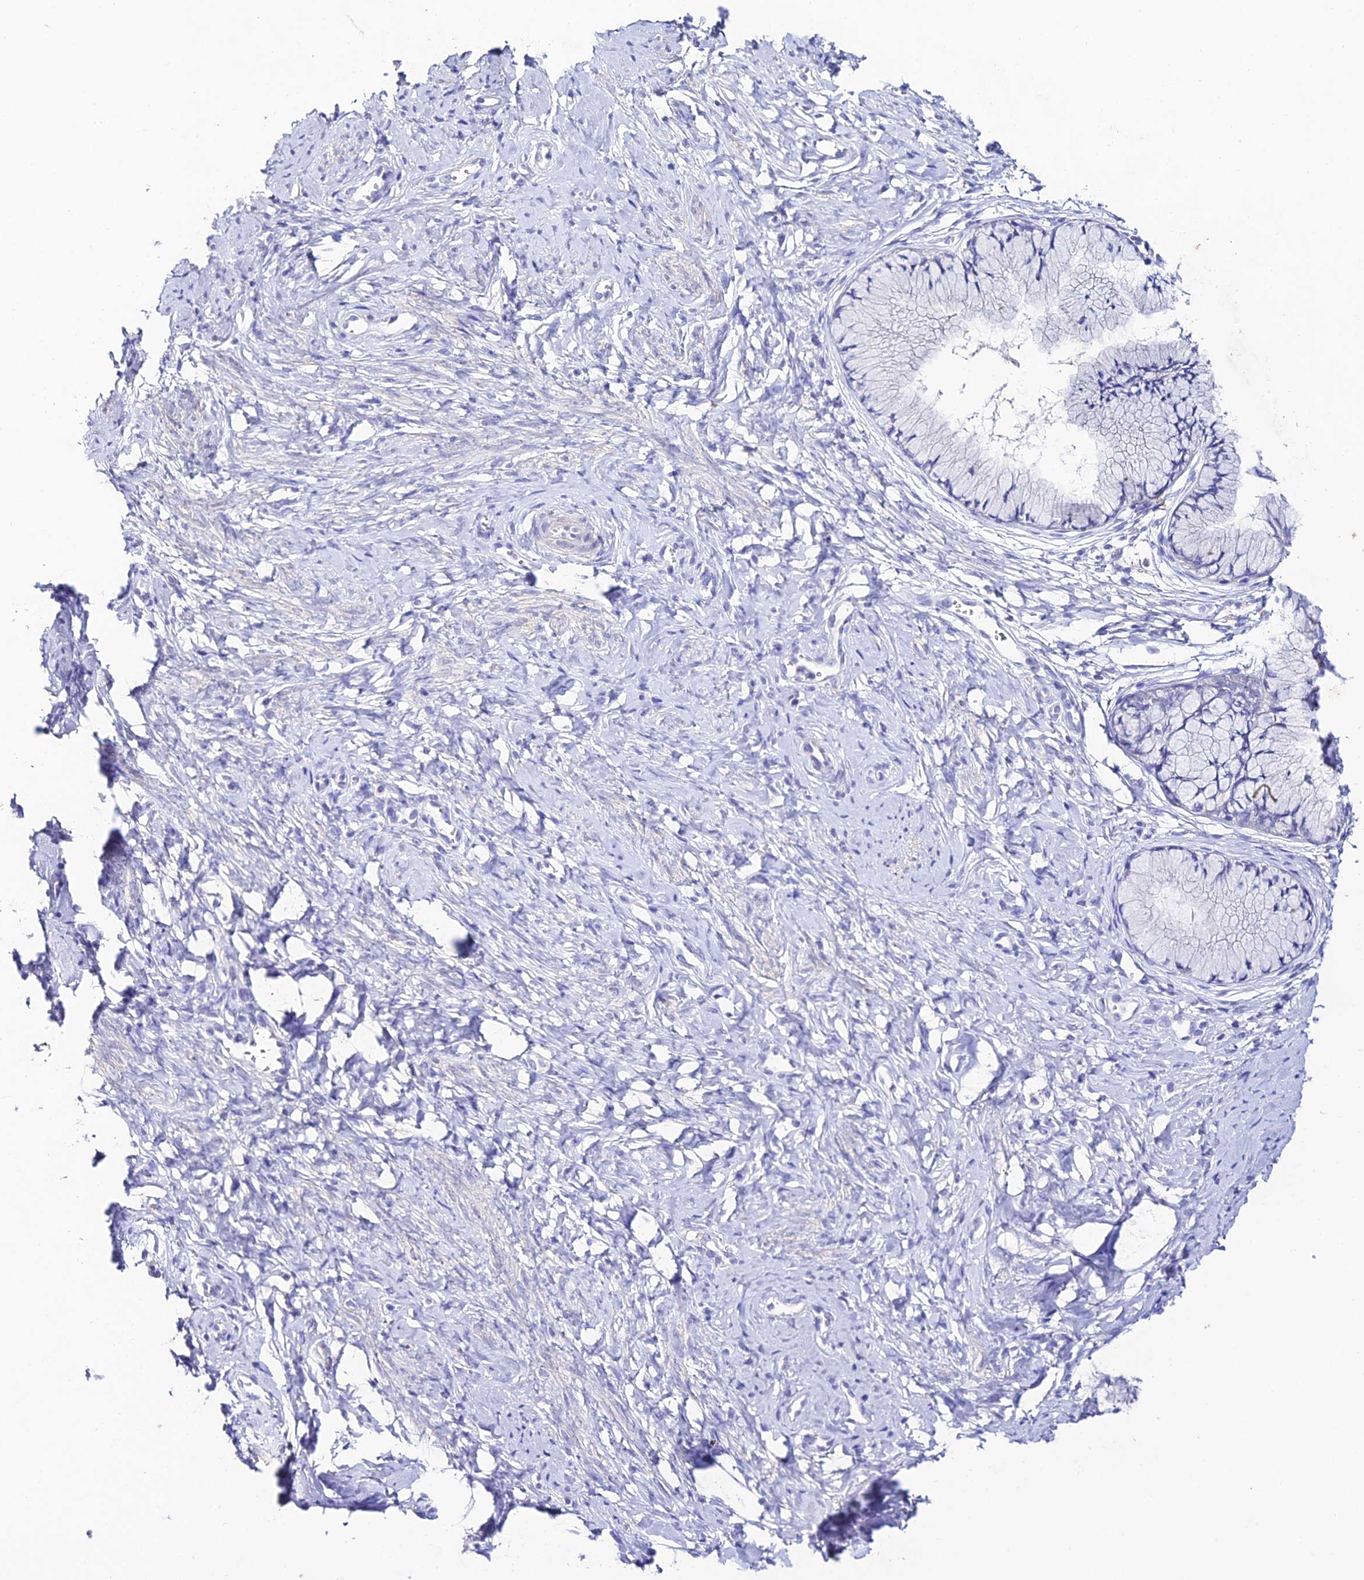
{"staining": {"intensity": "negative", "quantity": "none", "location": "none"}, "tissue": "cervix", "cell_type": "Glandular cells", "image_type": "normal", "snomed": [{"axis": "morphology", "description": "Normal tissue, NOS"}, {"axis": "topography", "description": "Cervix"}], "caption": "Immunohistochemistry (IHC) of unremarkable human cervix exhibits no expression in glandular cells.", "gene": "NLRP6", "patient": {"sex": "female", "age": 42}}